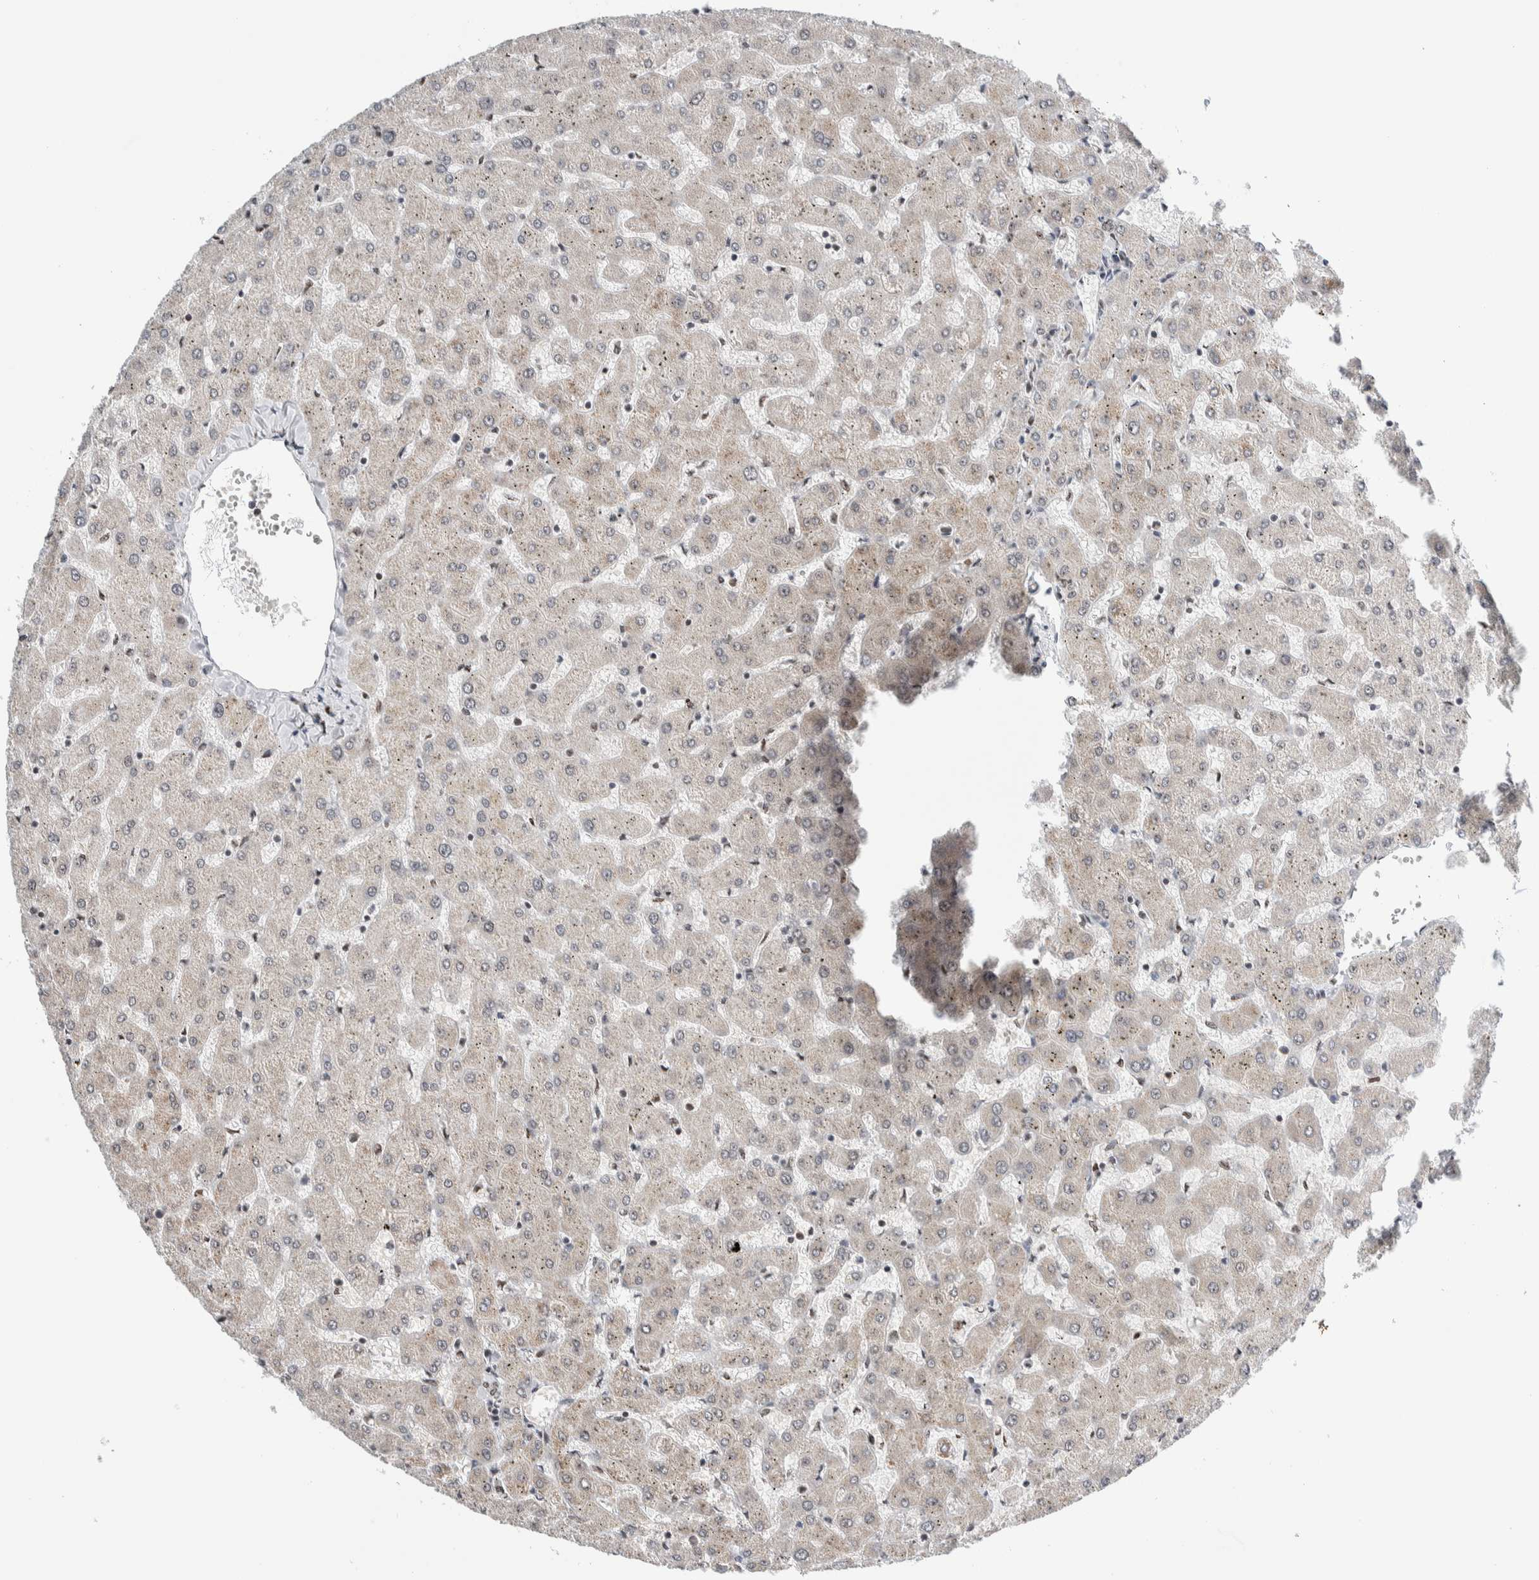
{"staining": {"intensity": "negative", "quantity": "none", "location": "none"}, "tissue": "liver", "cell_type": "Cholangiocytes", "image_type": "normal", "snomed": [{"axis": "morphology", "description": "Normal tissue, NOS"}, {"axis": "topography", "description": "Liver"}], "caption": "Immunohistochemistry (IHC) of normal liver shows no staining in cholangiocytes. Nuclei are stained in blue.", "gene": "NEUROD1", "patient": {"sex": "female", "age": 63}}